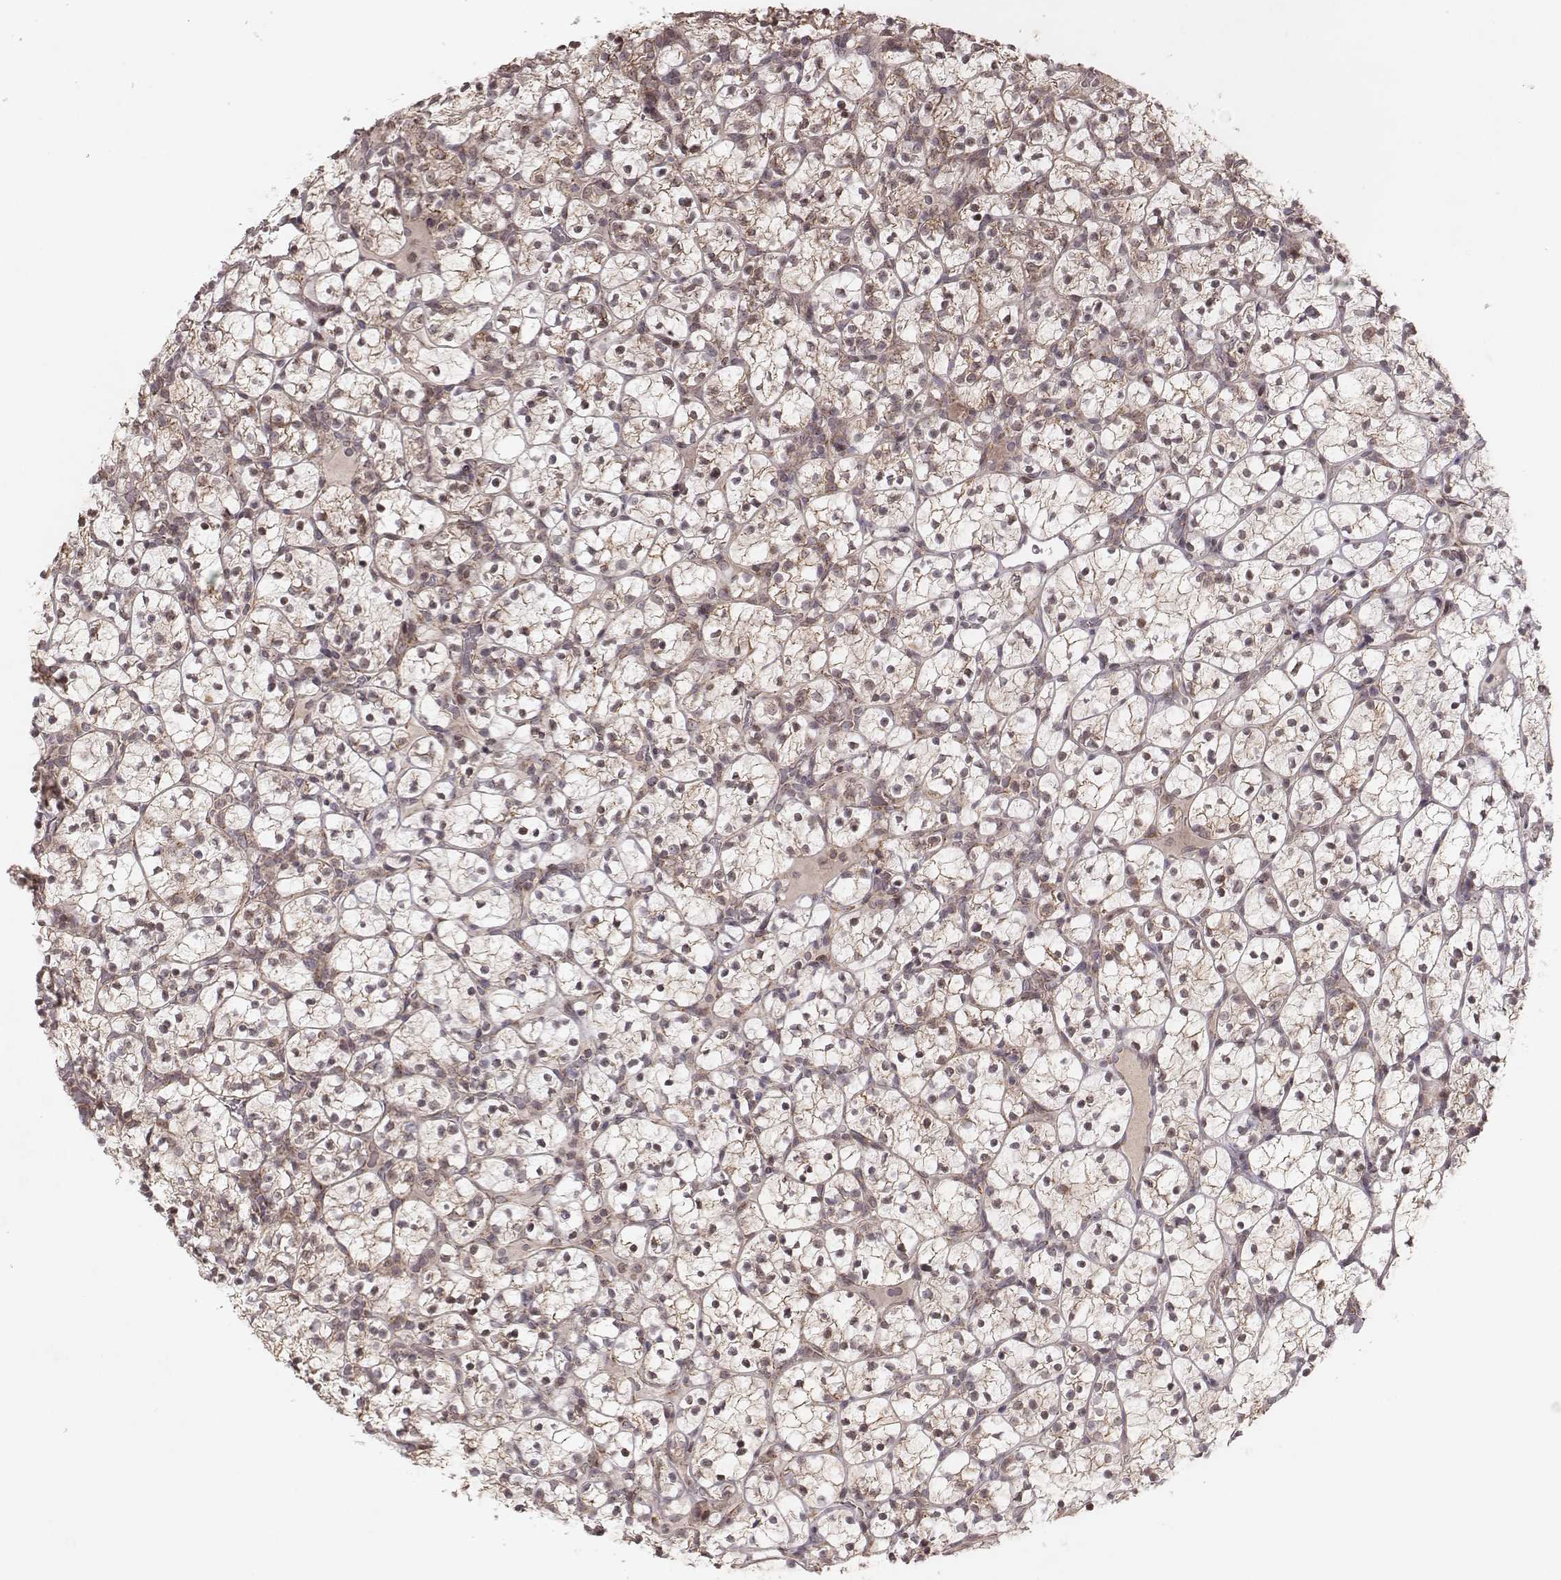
{"staining": {"intensity": "weak", "quantity": "25%-75%", "location": "cytoplasmic/membranous"}, "tissue": "renal cancer", "cell_type": "Tumor cells", "image_type": "cancer", "snomed": [{"axis": "morphology", "description": "Adenocarcinoma, NOS"}, {"axis": "topography", "description": "Kidney"}], "caption": "DAB immunohistochemical staining of human adenocarcinoma (renal) demonstrates weak cytoplasmic/membranous protein staining in about 25%-75% of tumor cells.", "gene": "NDUFA7", "patient": {"sex": "female", "age": 89}}